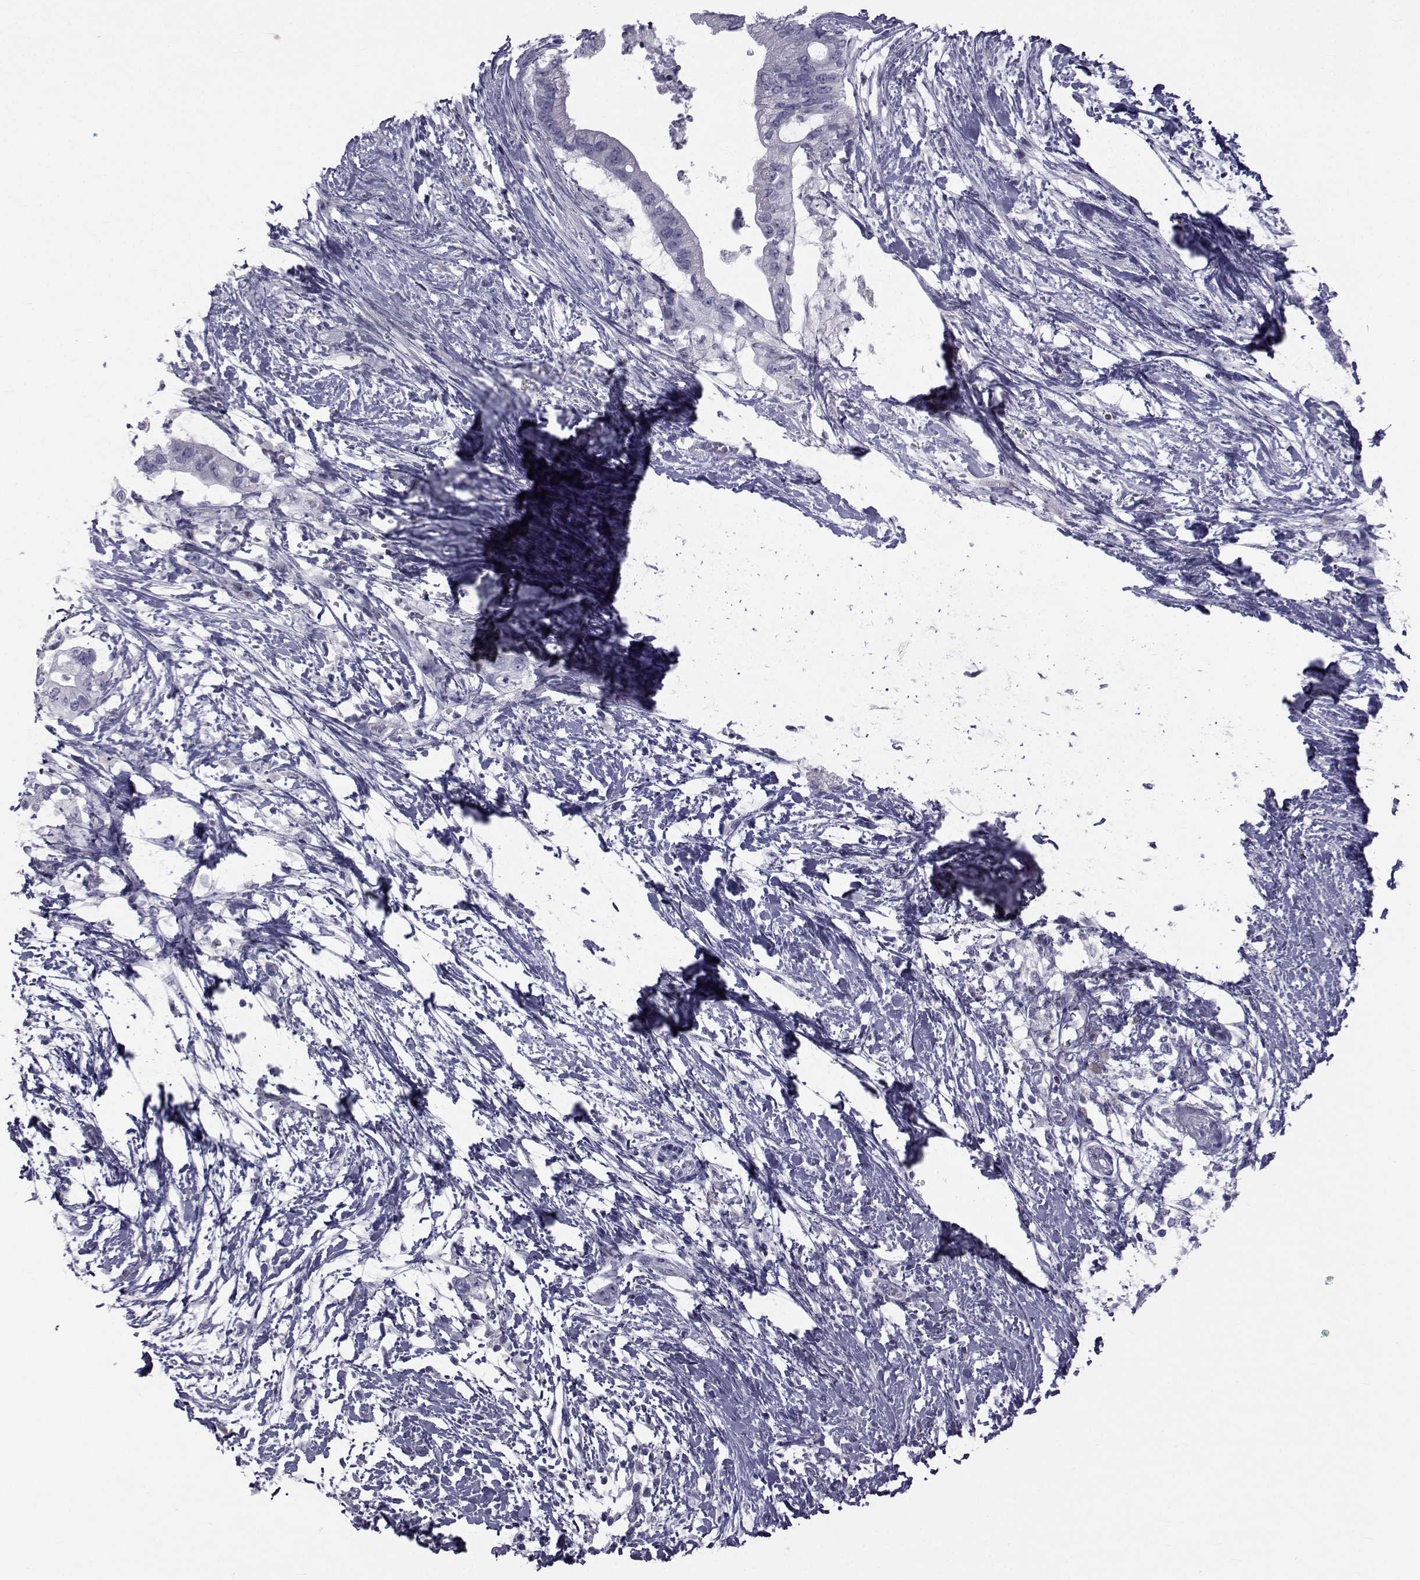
{"staining": {"intensity": "negative", "quantity": "none", "location": "none"}, "tissue": "pancreatic cancer", "cell_type": "Tumor cells", "image_type": "cancer", "snomed": [{"axis": "morphology", "description": "Adenocarcinoma, NOS"}, {"axis": "topography", "description": "Pancreas"}], "caption": "High power microscopy photomicrograph of an immunohistochemistry (IHC) histopathology image of adenocarcinoma (pancreatic), revealing no significant staining in tumor cells.", "gene": "FDXR", "patient": {"sex": "female", "age": 72}}